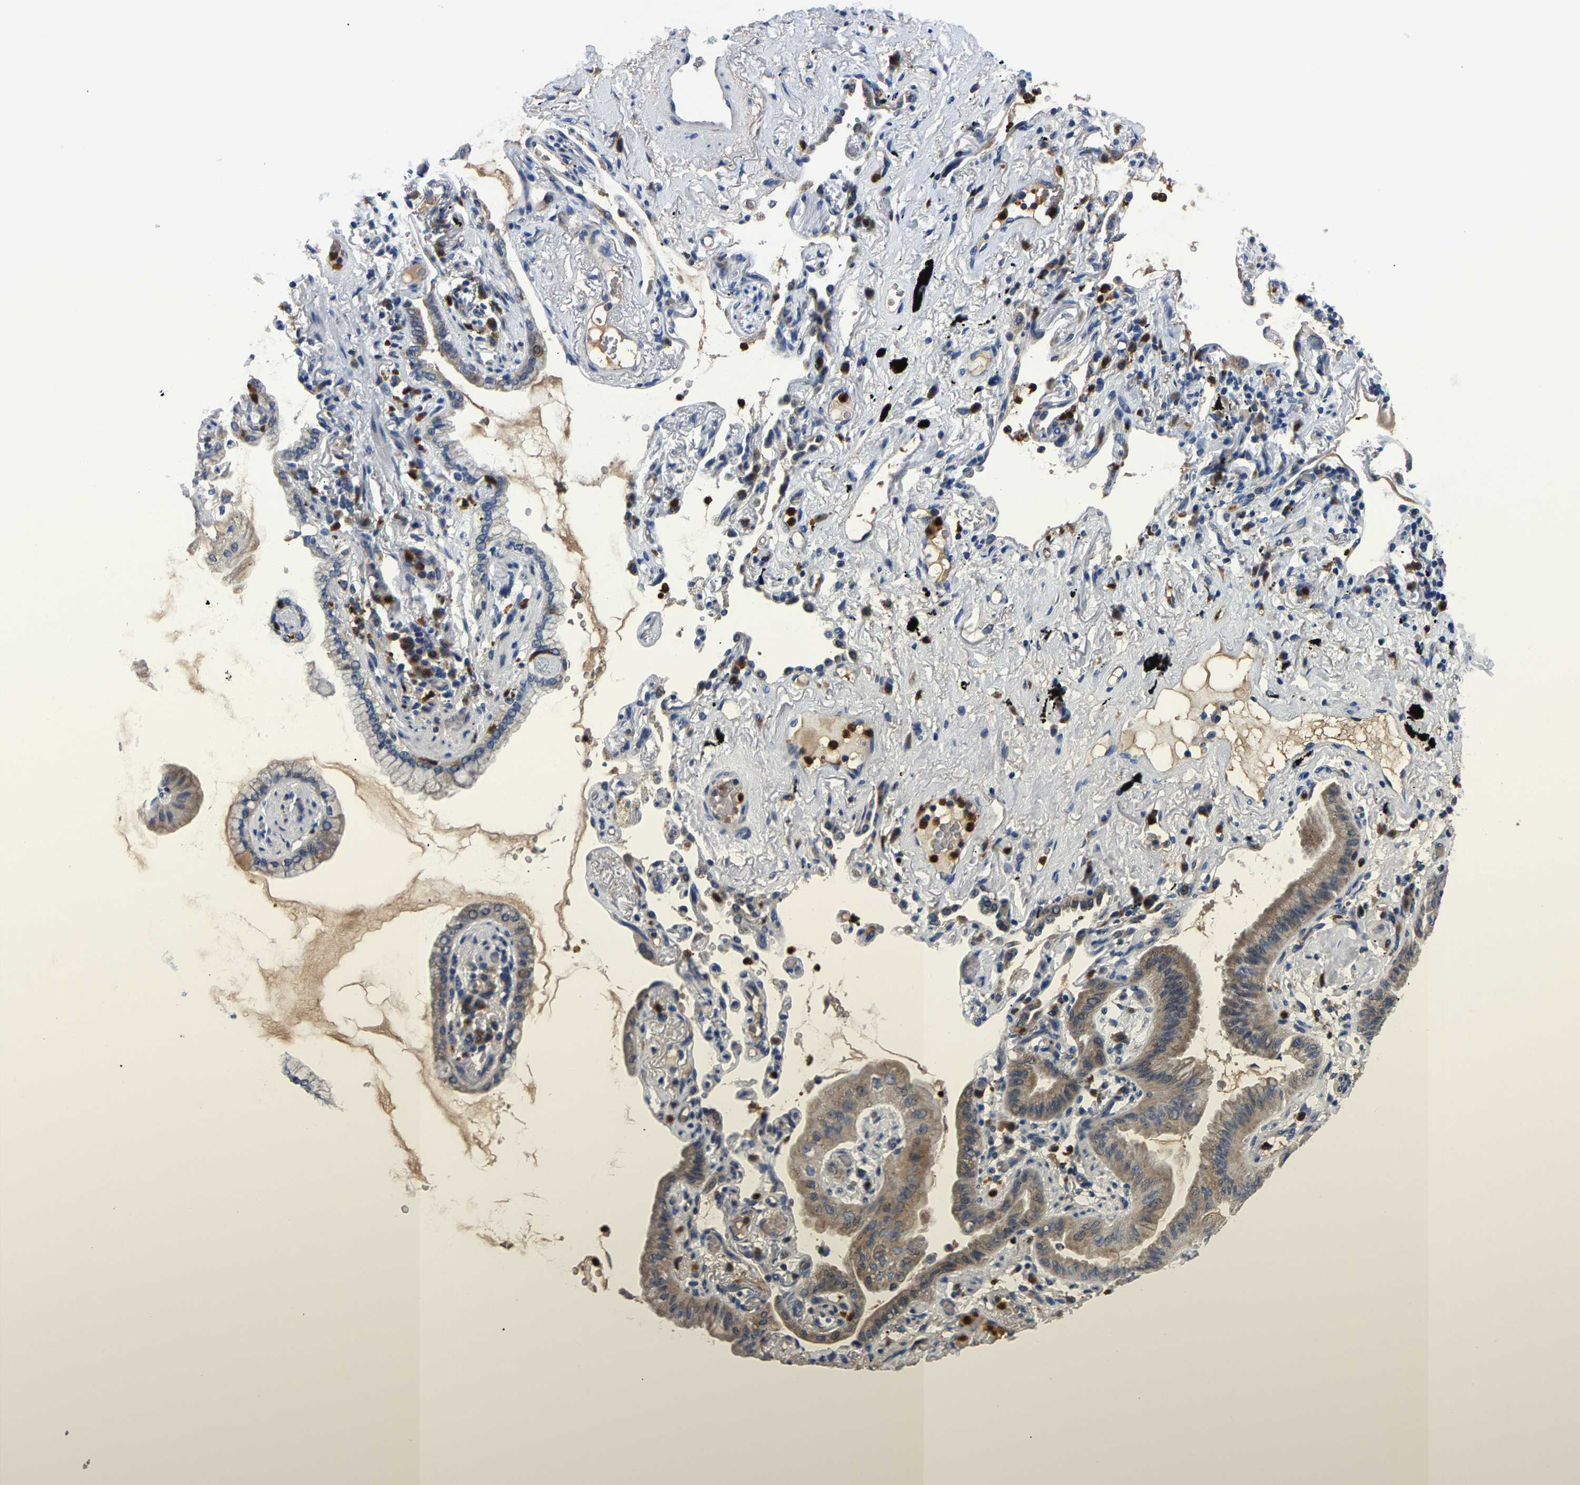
{"staining": {"intensity": "weak", "quantity": "25%-75%", "location": "cytoplasmic/membranous"}, "tissue": "lung cancer", "cell_type": "Tumor cells", "image_type": "cancer", "snomed": [{"axis": "morphology", "description": "Normal tissue, NOS"}, {"axis": "morphology", "description": "Adenocarcinoma, NOS"}, {"axis": "topography", "description": "Bronchus"}, {"axis": "topography", "description": "Lung"}], "caption": "Brown immunohistochemical staining in lung cancer (adenocarcinoma) reveals weak cytoplasmic/membranous staining in about 25%-75% of tumor cells.", "gene": "TOR1B", "patient": {"sex": "female", "age": 70}}